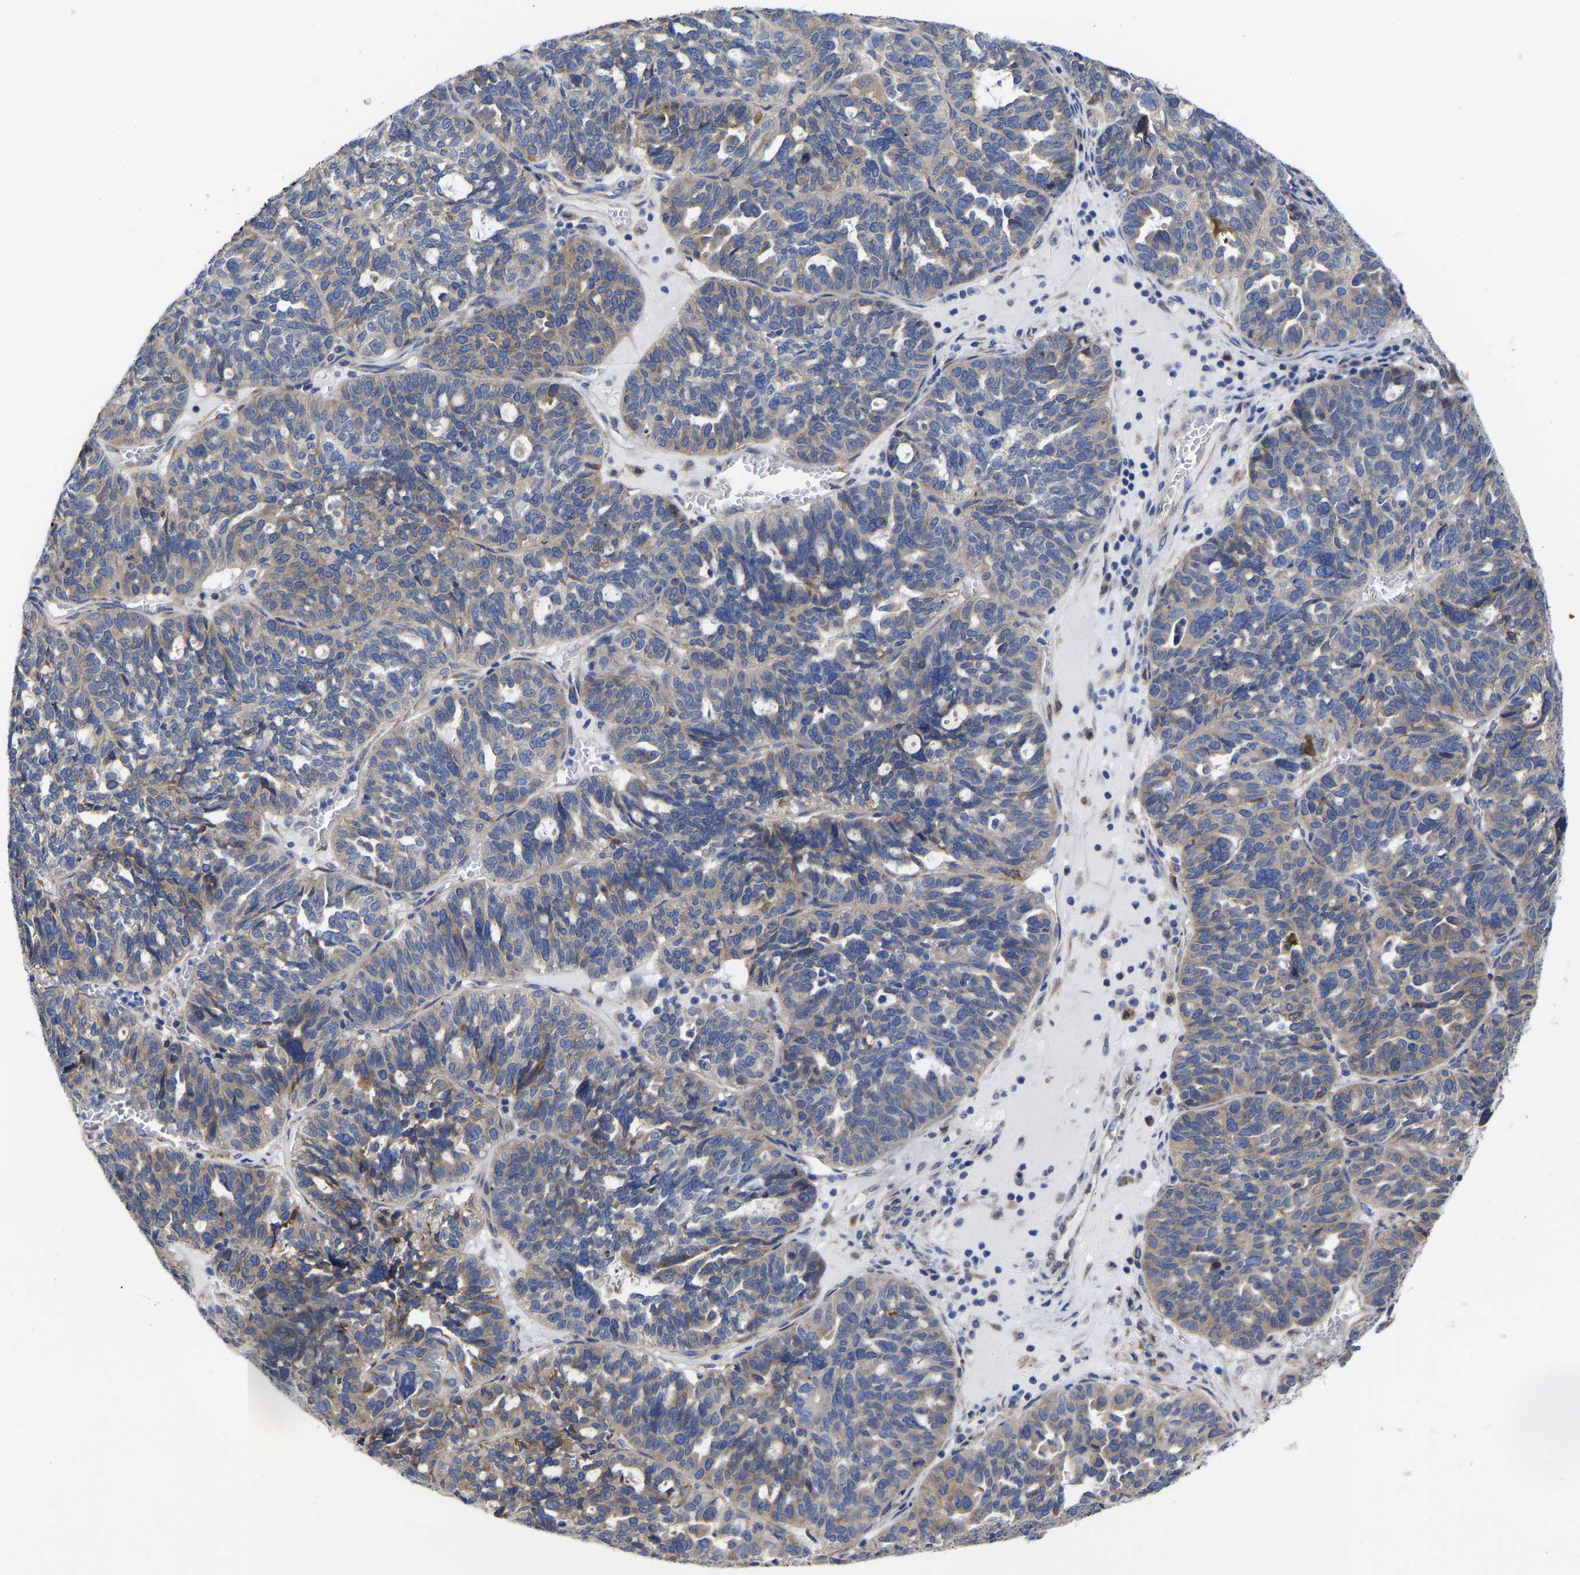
{"staining": {"intensity": "moderate", "quantity": "25%-75%", "location": "cytoplasmic/membranous"}, "tissue": "ovarian cancer", "cell_type": "Tumor cells", "image_type": "cancer", "snomed": [{"axis": "morphology", "description": "Cystadenocarcinoma, serous, NOS"}, {"axis": "topography", "description": "Ovary"}], "caption": "Protein staining by immunohistochemistry reveals moderate cytoplasmic/membranous positivity in about 25%-75% of tumor cells in ovarian cancer (serous cystadenocarcinoma). (DAB (3,3'-diaminobenzidine) IHC, brown staining for protein, blue staining for nuclei).", "gene": "CFAP298", "patient": {"sex": "female", "age": 59}}